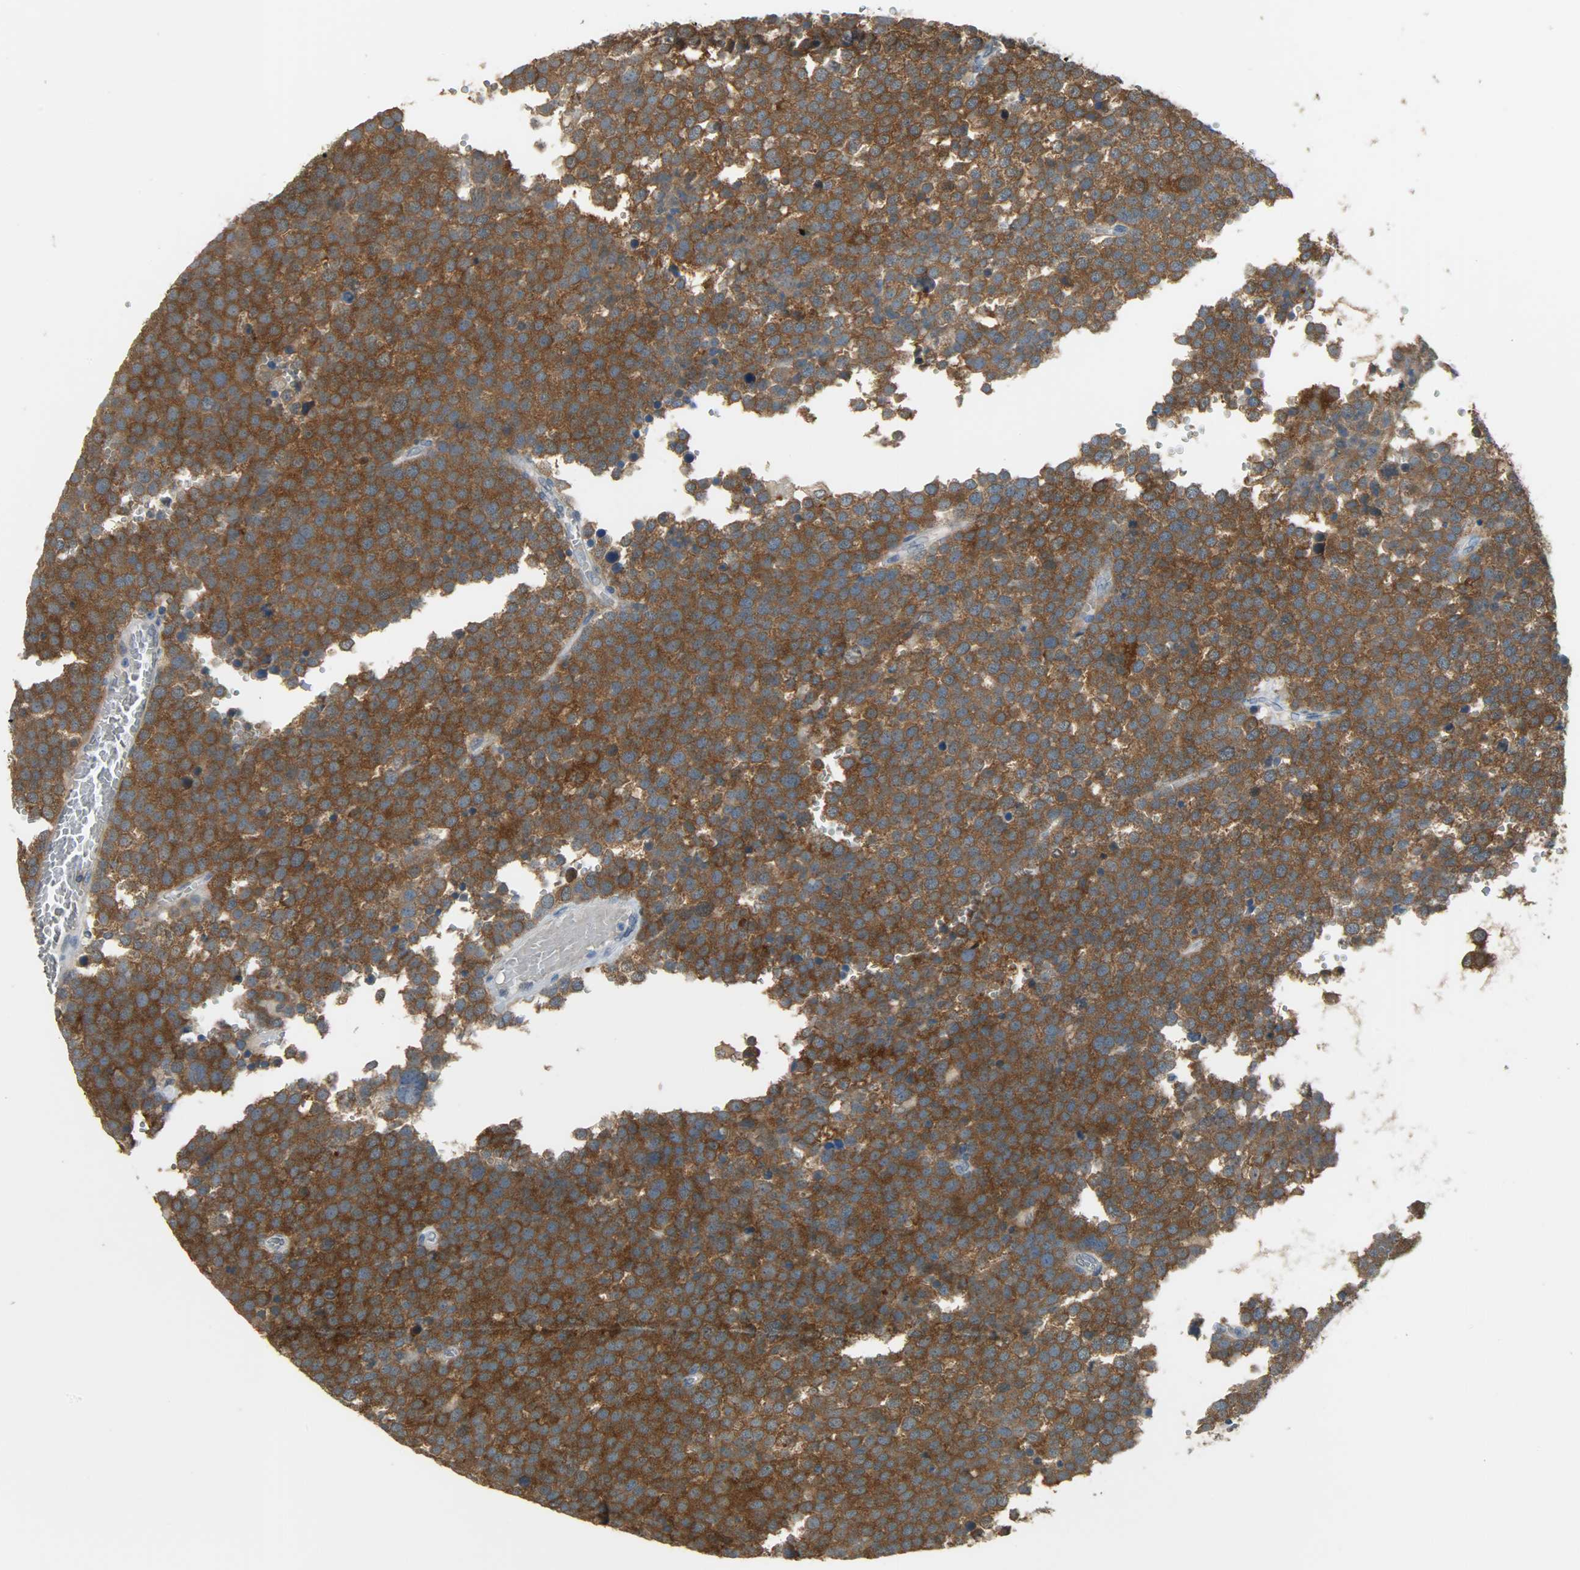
{"staining": {"intensity": "strong", "quantity": ">75%", "location": "cytoplasmic/membranous"}, "tissue": "testis cancer", "cell_type": "Tumor cells", "image_type": "cancer", "snomed": [{"axis": "morphology", "description": "Seminoma, NOS"}, {"axis": "topography", "description": "Testis"}], "caption": "Immunohistochemistry (IHC) (DAB (3,3'-diaminobenzidine)) staining of human testis seminoma displays strong cytoplasmic/membranous protein expression in approximately >75% of tumor cells.", "gene": "PRMT5", "patient": {"sex": "male", "age": 71}}